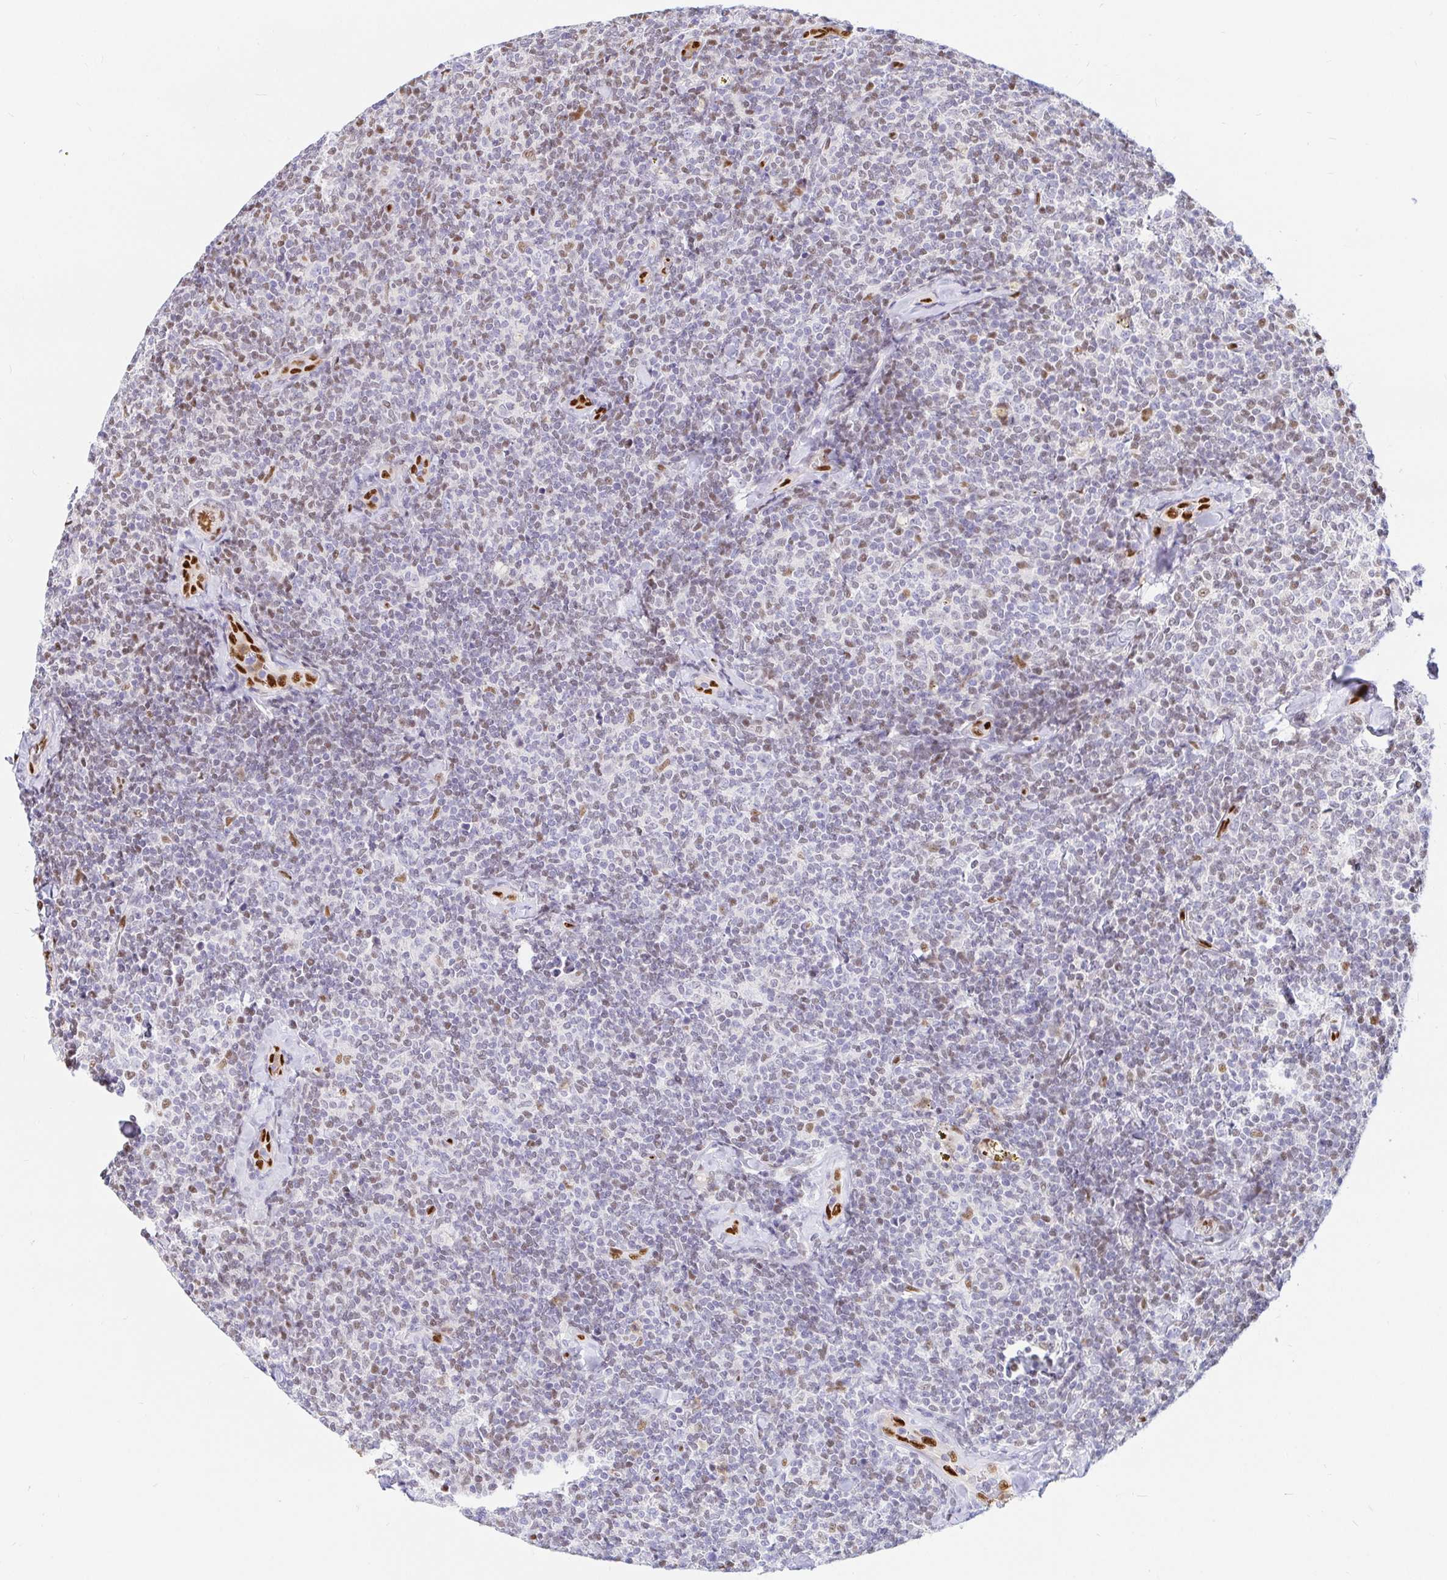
{"staining": {"intensity": "weak", "quantity": "25%-75%", "location": "nuclear"}, "tissue": "lymphoma", "cell_type": "Tumor cells", "image_type": "cancer", "snomed": [{"axis": "morphology", "description": "Malignant lymphoma, non-Hodgkin's type, Low grade"}, {"axis": "topography", "description": "Lymph node"}], "caption": "Immunohistochemistry (IHC) (DAB) staining of human malignant lymphoma, non-Hodgkin's type (low-grade) displays weak nuclear protein staining in approximately 25%-75% of tumor cells.", "gene": "HINFP", "patient": {"sex": "female", "age": 56}}